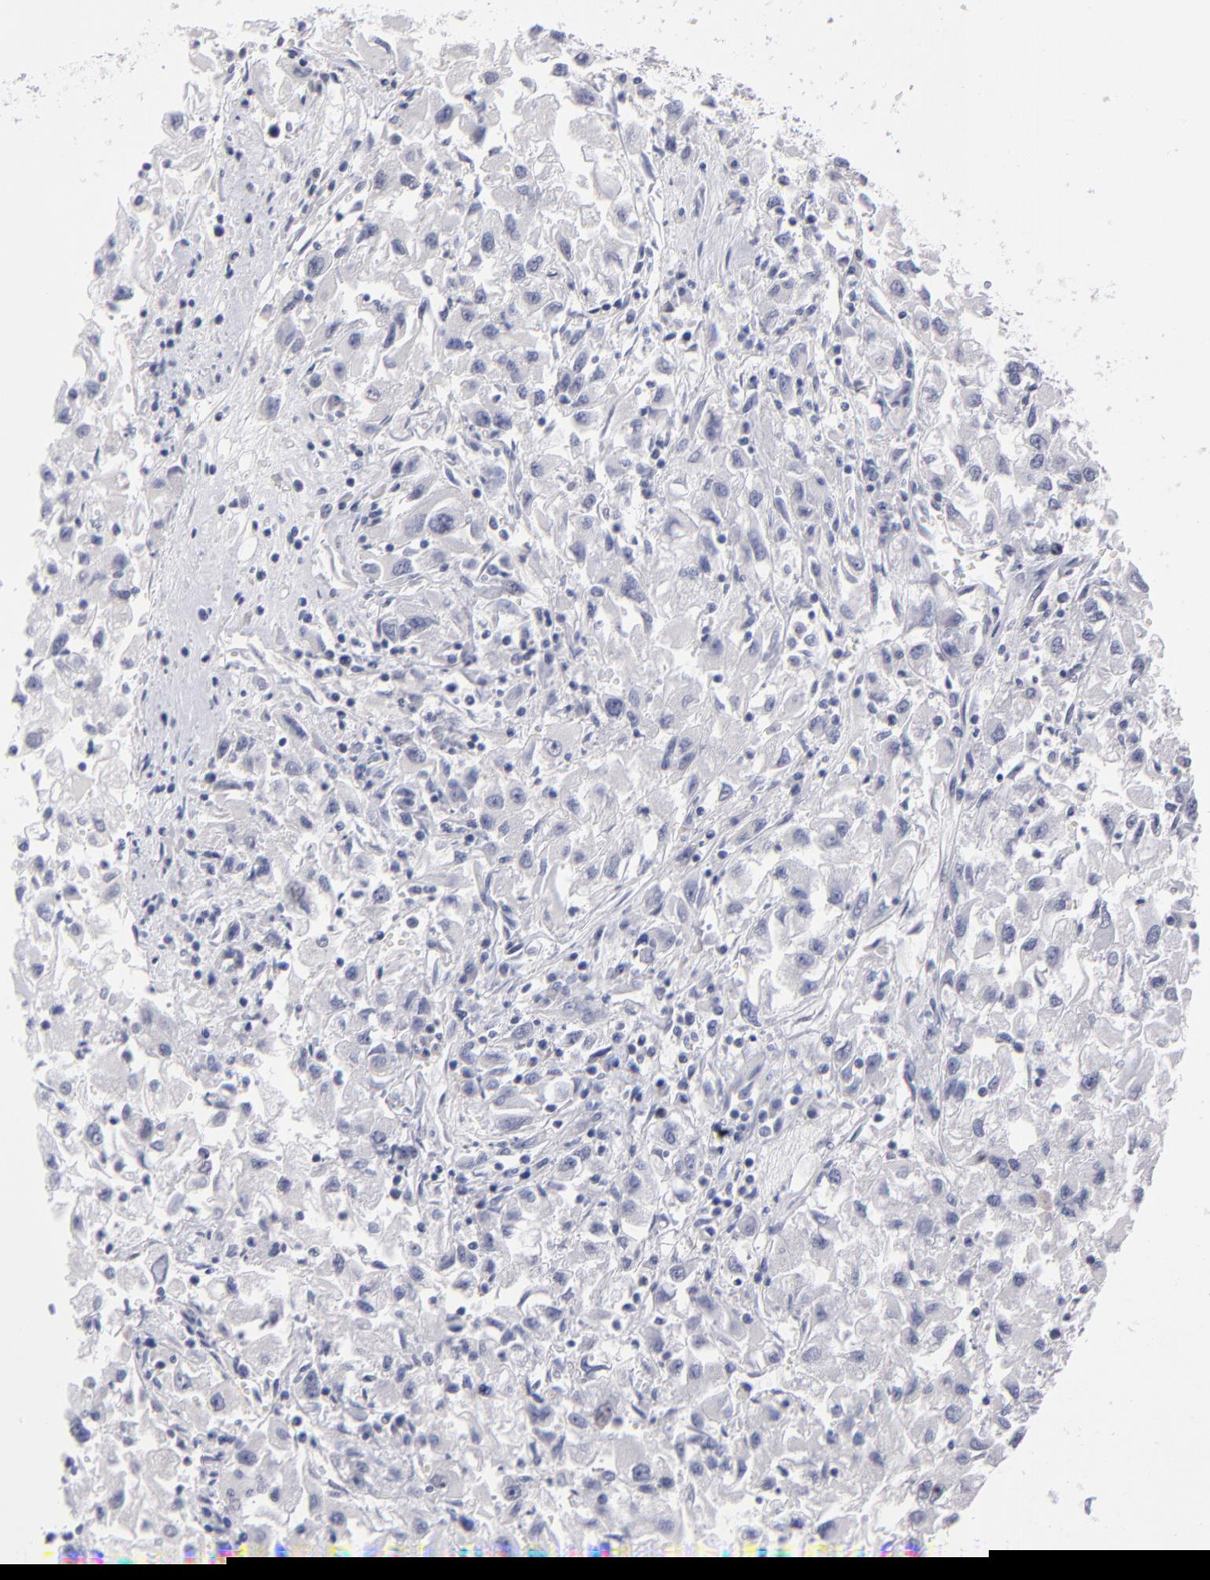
{"staining": {"intensity": "negative", "quantity": "none", "location": "none"}, "tissue": "renal cancer", "cell_type": "Tumor cells", "image_type": "cancer", "snomed": [{"axis": "morphology", "description": "Adenocarcinoma, NOS"}, {"axis": "topography", "description": "Kidney"}], "caption": "Immunohistochemistry micrograph of neoplastic tissue: human renal adenocarcinoma stained with DAB (3,3'-diaminobenzidine) exhibits no significant protein expression in tumor cells. The staining is performed using DAB (3,3'-diaminobenzidine) brown chromogen with nuclei counter-stained in using hematoxylin.", "gene": "TEX11", "patient": {"sex": "male", "age": 59}}